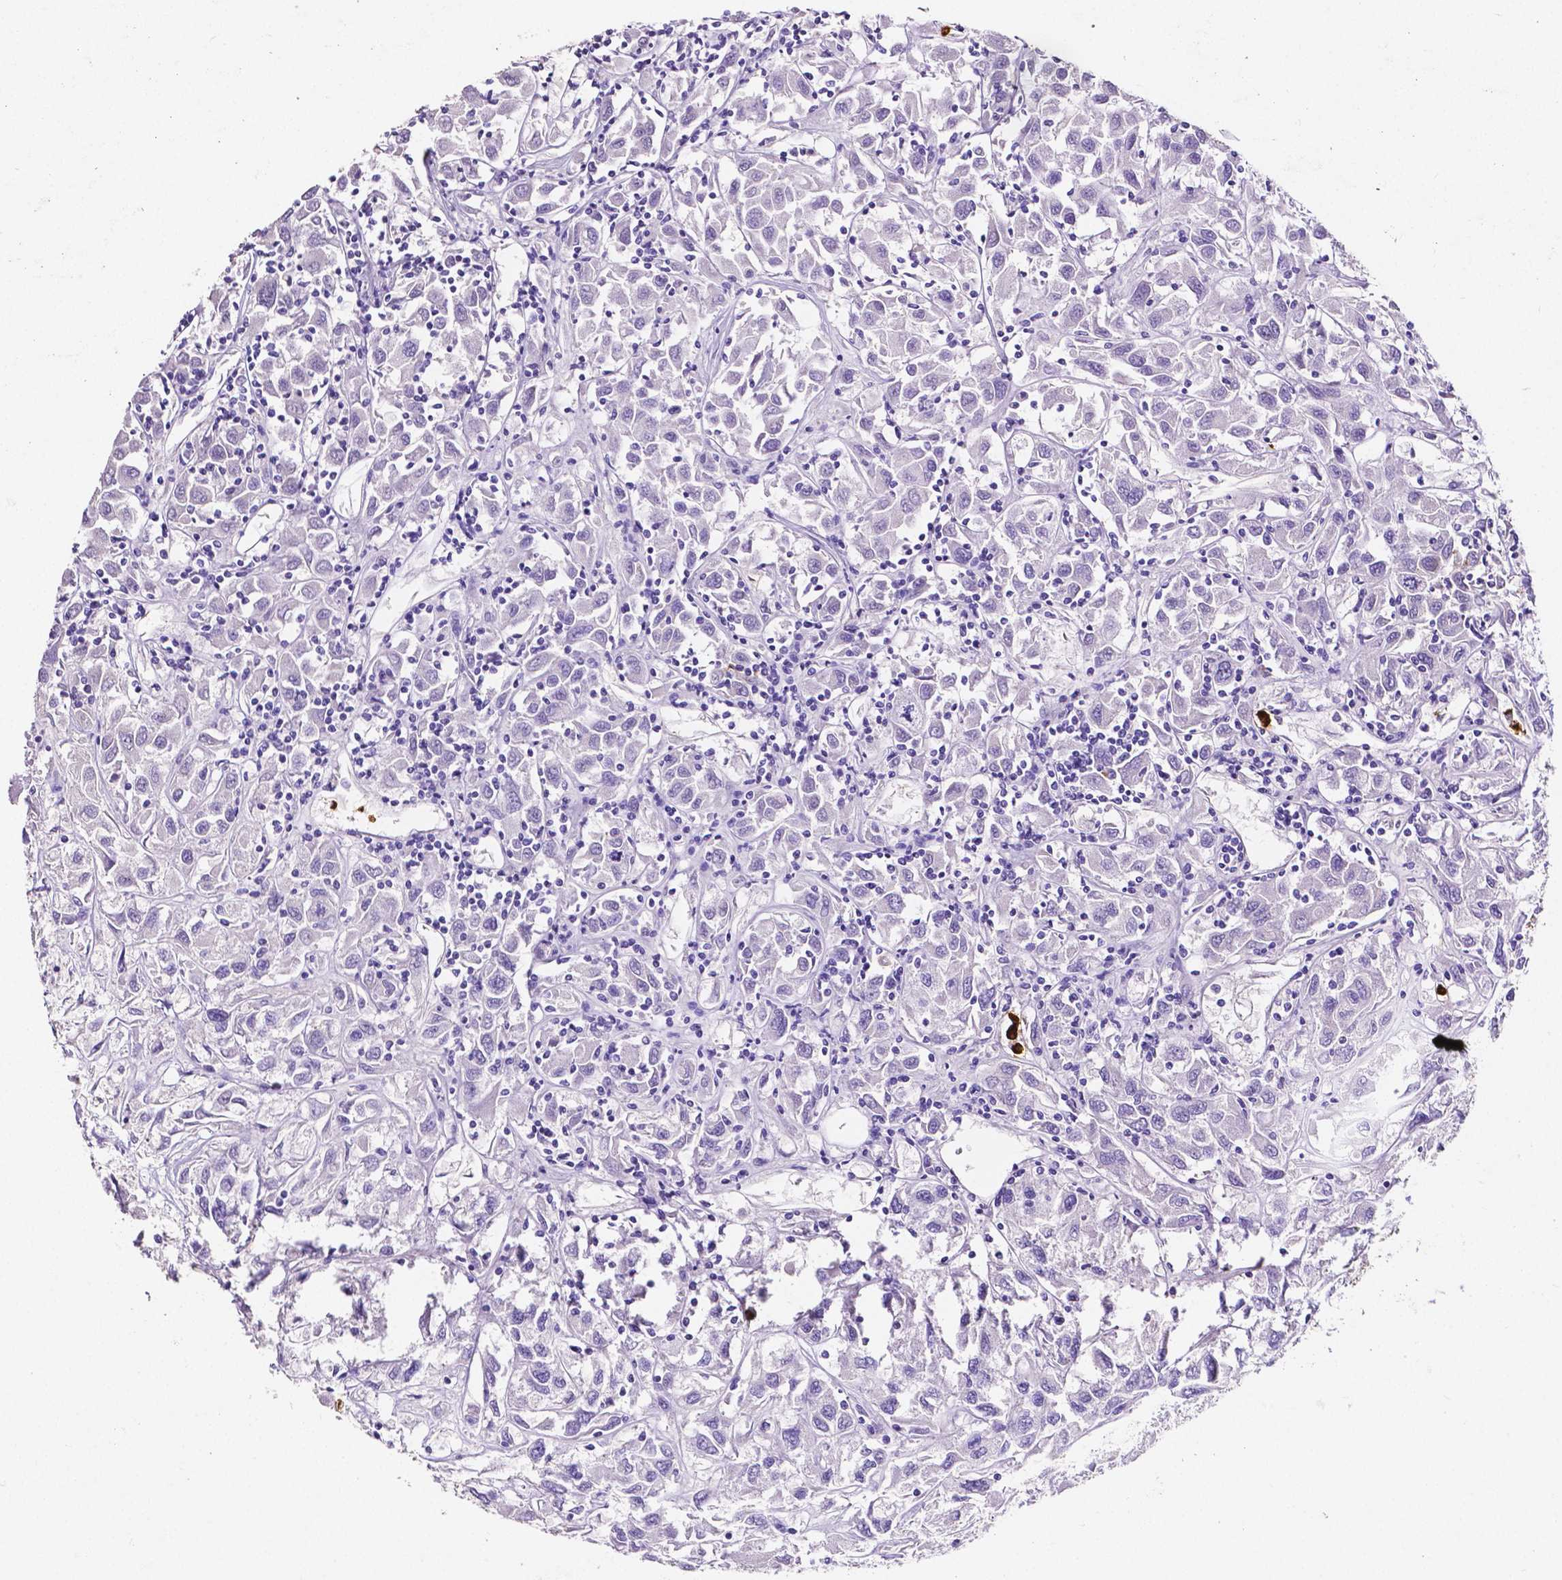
{"staining": {"intensity": "negative", "quantity": "none", "location": "none"}, "tissue": "renal cancer", "cell_type": "Tumor cells", "image_type": "cancer", "snomed": [{"axis": "morphology", "description": "Adenocarcinoma, NOS"}, {"axis": "topography", "description": "Kidney"}], "caption": "Immunohistochemical staining of renal cancer reveals no significant expression in tumor cells.", "gene": "MMP9", "patient": {"sex": "female", "age": 76}}